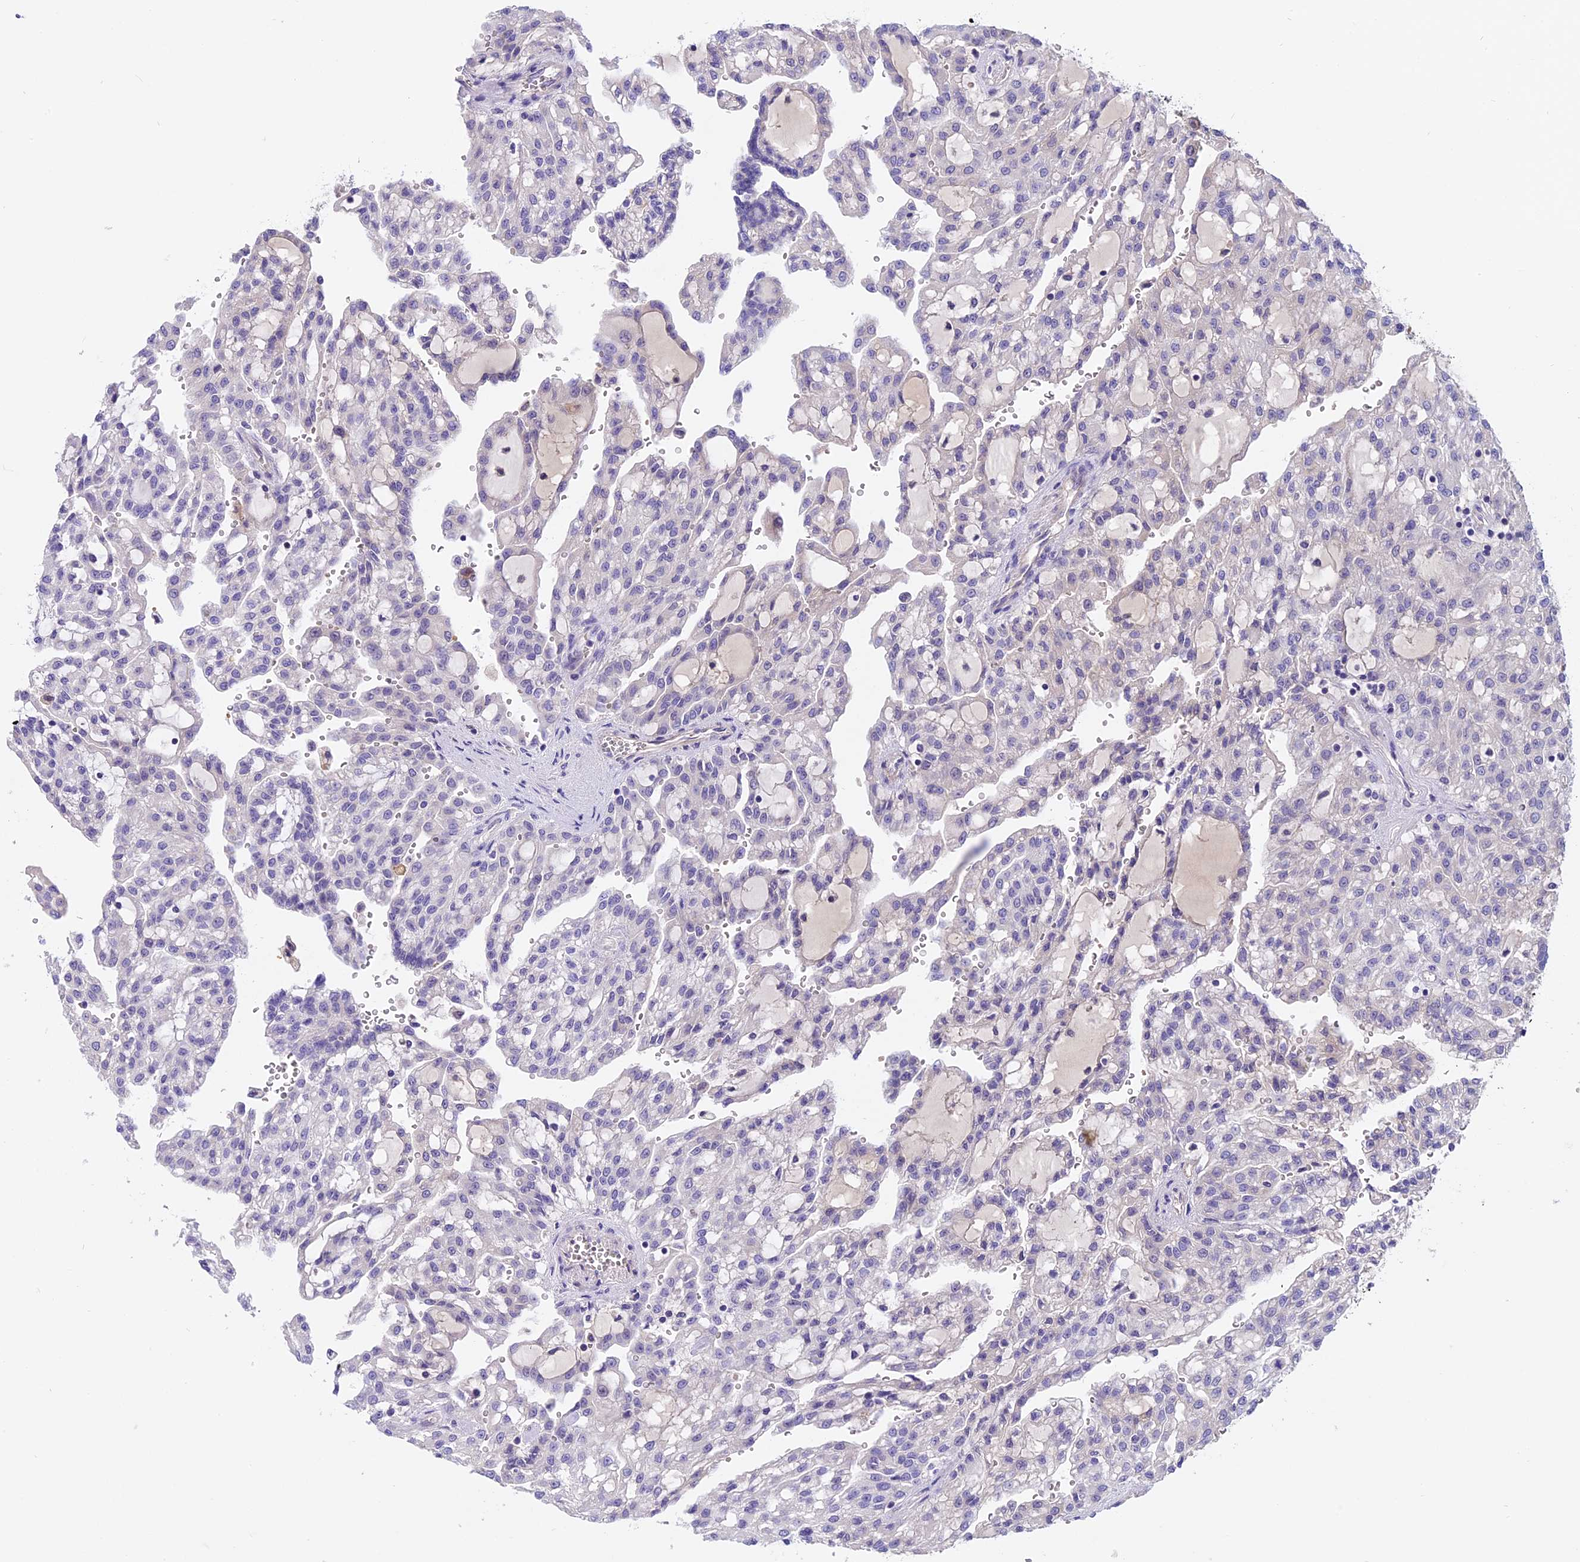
{"staining": {"intensity": "negative", "quantity": "none", "location": "none"}, "tissue": "renal cancer", "cell_type": "Tumor cells", "image_type": "cancer", "snomed": [{"axis": "morphology", "description": "Adenocarcinoma, NOS"}, {"axis": "topography", "description": "Kidney"}], "caption": "The micrograph shows no staining of tumor cells in renal cancer (adenocarcinoma). Brightfield microscopy of IHC stained with DAB (brown) and hematoxylin (blue), captured at high magnification.", "gene": "CCDC32", "patient": {"sex": "male", "age": 63}}